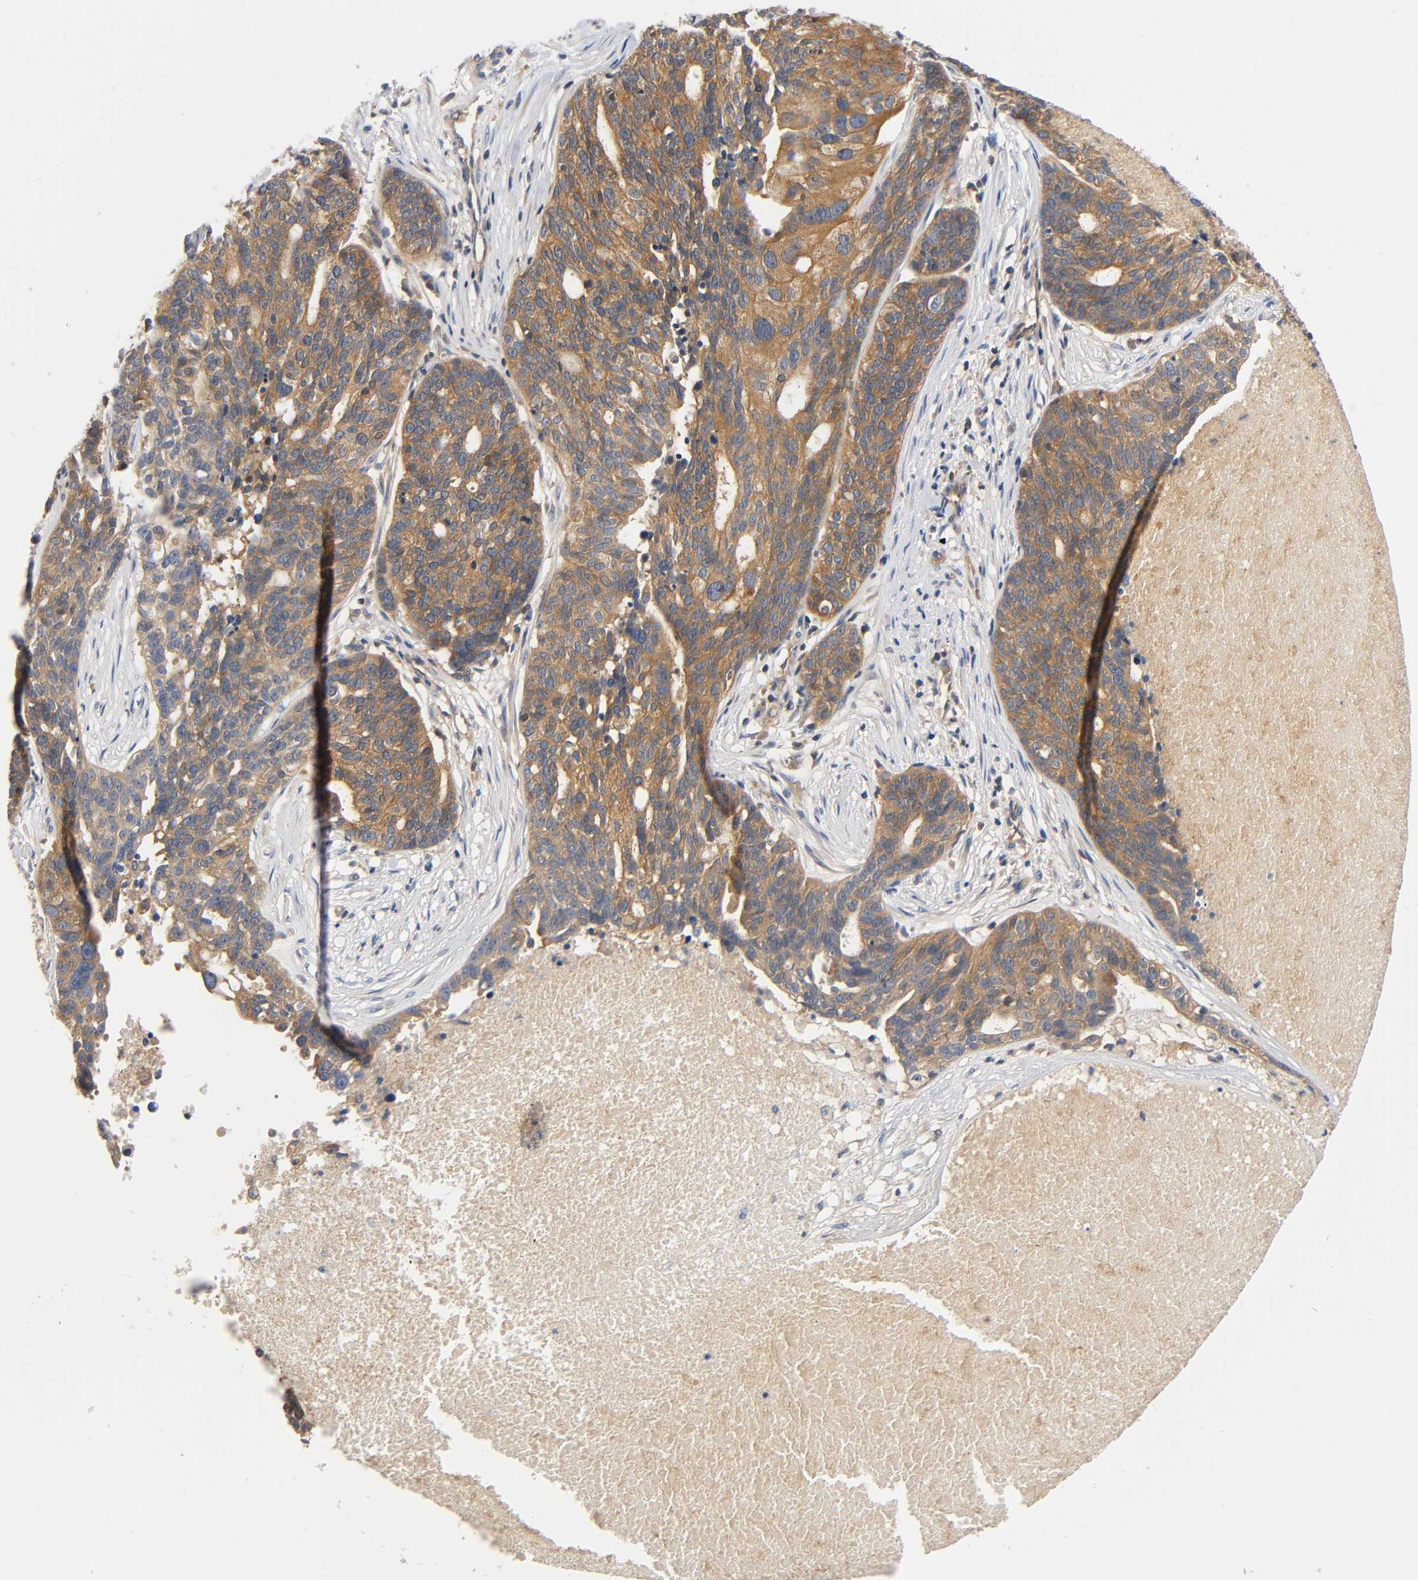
{"staining": {"intensity": "moderate", "quantity": ">75%", "location": "cytoplasmic/membranous"}, "tissue": "ovarian cancer", "cell_type": "Tumor cells", "image_type": "cancer", "snomed": [{"axis": "morphology", "description": "Cystadenocarcinoma, serous, NOS"}, {"axis": "topography", "description": "Ovary"}], "caption": "Immunohistochemical staining of human serous cystadenocarcinoma (ovarian) exhibits medium levels of moderate cytoplasmic/membranous protein positivity in about >75% of tumor cells. The protein is shown in brown color, while the nuclei are stained blue.", "gene": "PRKAB1", "patient": {"sex": "female", "age": 59}}